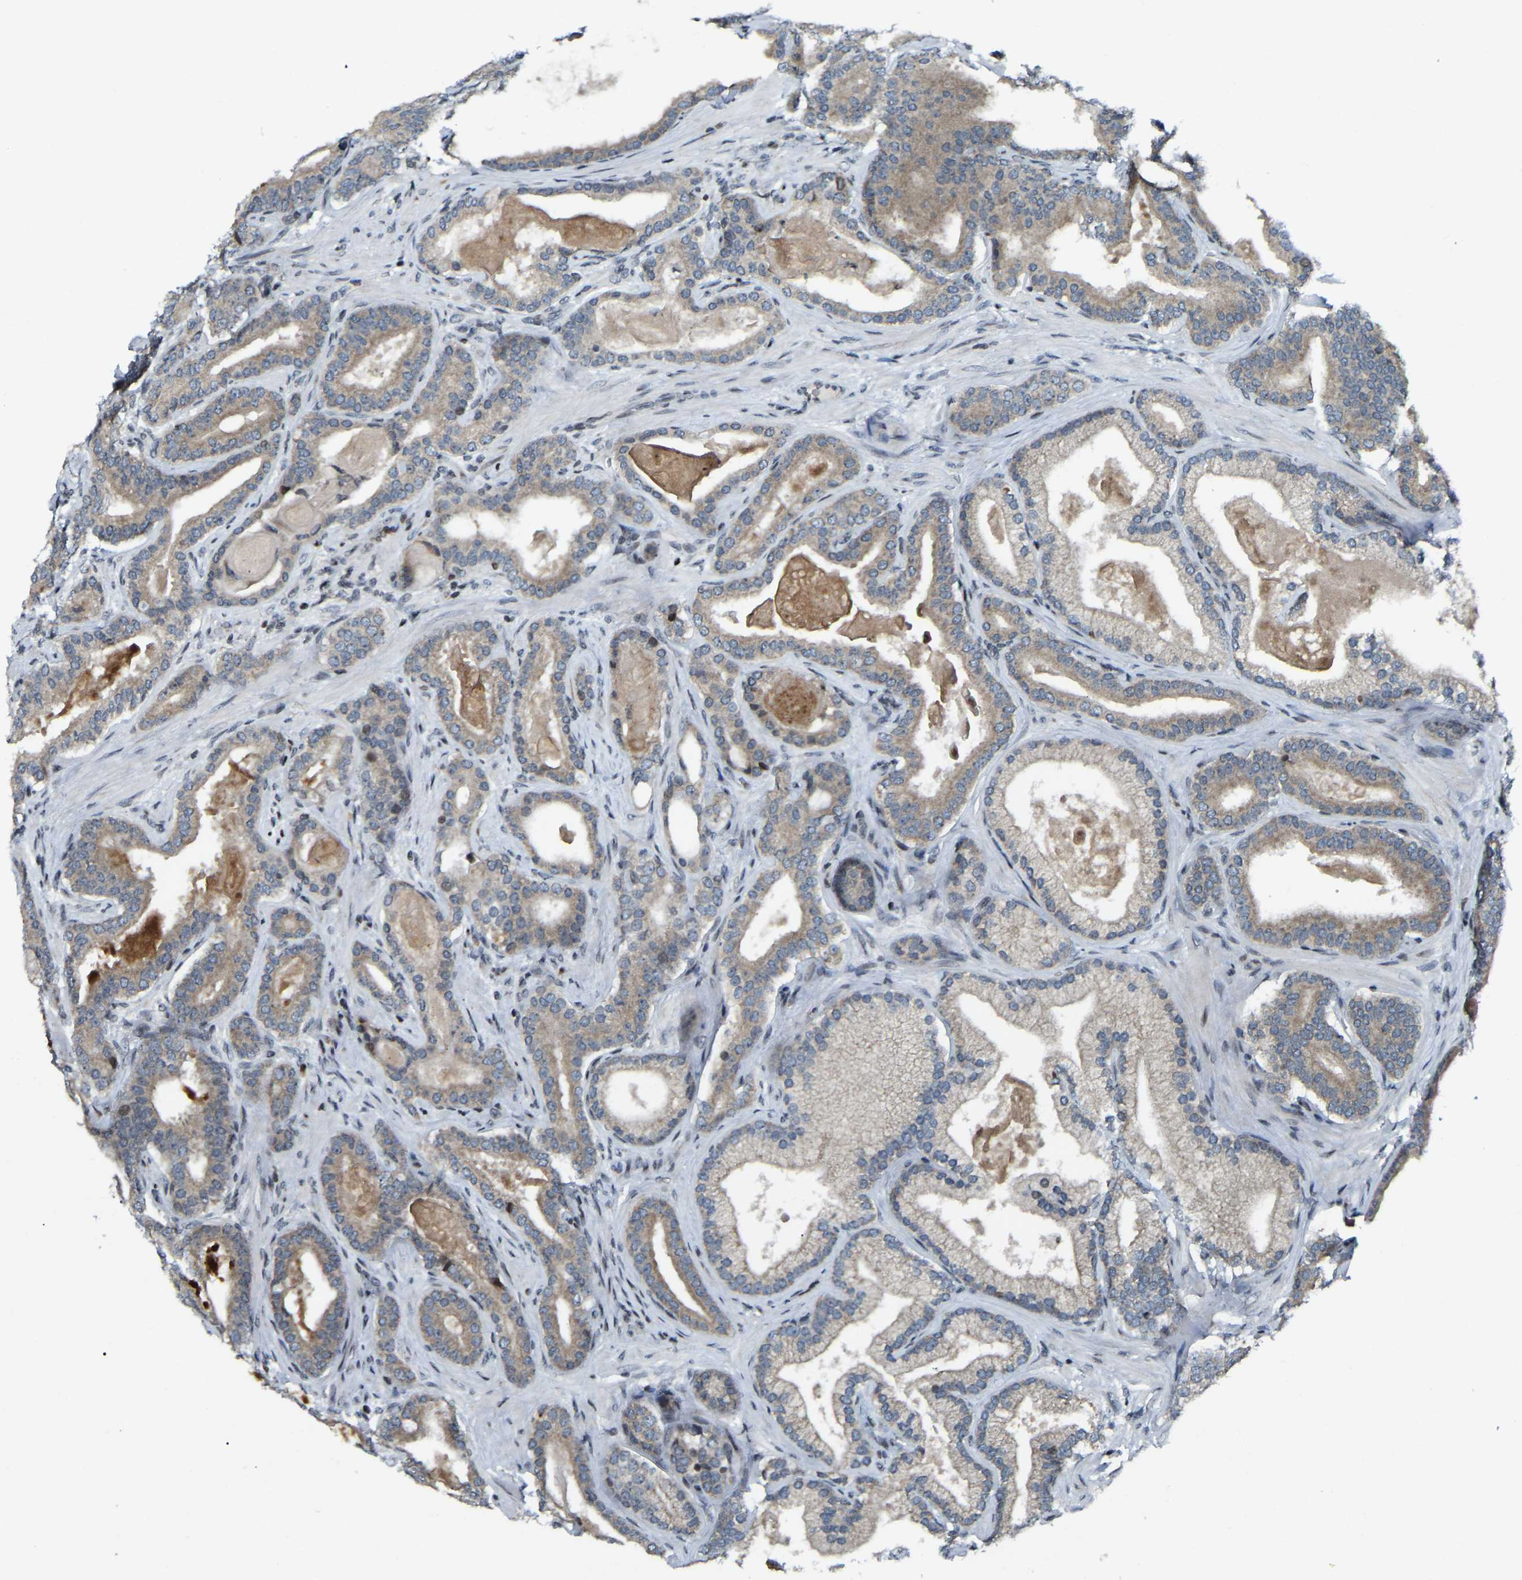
{"staining": {"intensity": "moderate", "quantity": ">75%", "location": "cytoplasmic/membranous"}, "tissue": "prostate cancer", "cell_type": "Tumor cells", "image_type": "cancer", "snomed": [{"axis": "morphology", "description": "Adenocarcinoma, High grade"}, {"axis": "topography", "description": "Prostate"}], "caption": "Prostate cancer stained with a brown dye demonstrates moderate cytoplasmic/membranous positive staining in about >75% of tumor cells.", "gene": "PARL", "patient": {"sex": "male", "age": 60}}